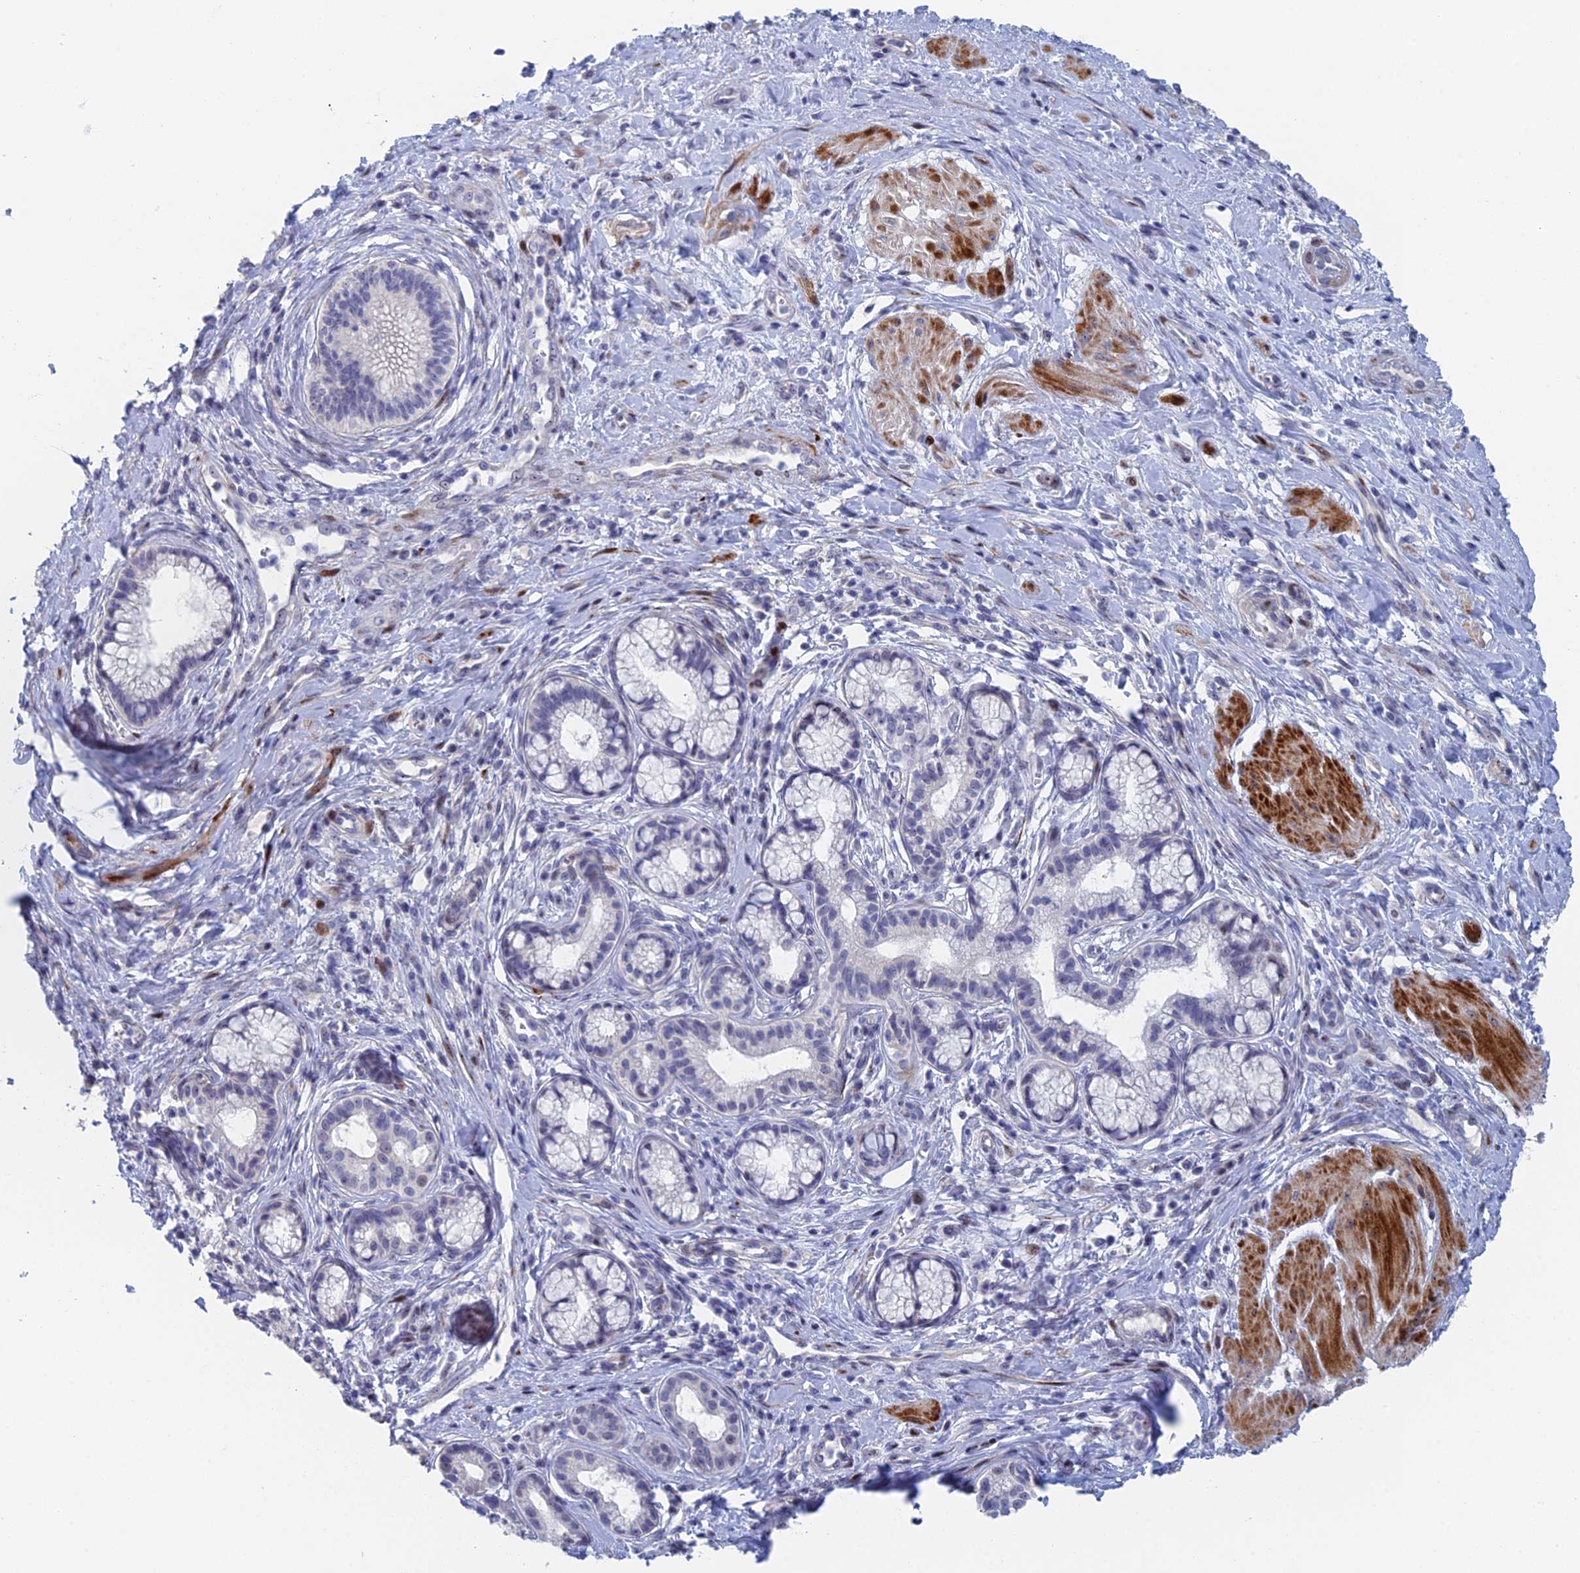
{"staining": {"intensity": "negative", "quantity": "none", "location": "none"}, "tissue": "pancreatic cancer", "cell_type": "Tumor cells", "image_type": "cancer", "snomed": [{"axis": "morphology", "description": "Adenocarcinoma, NOS"}, {"axis": "topography", "description": "Pancreas"}], "caption": "A histopathology image of human pancreatic adenocarcinoma is negative for staining in tumor cells.", "gene": "DRGX", "patient": {"sex": "male", "age": 72}}